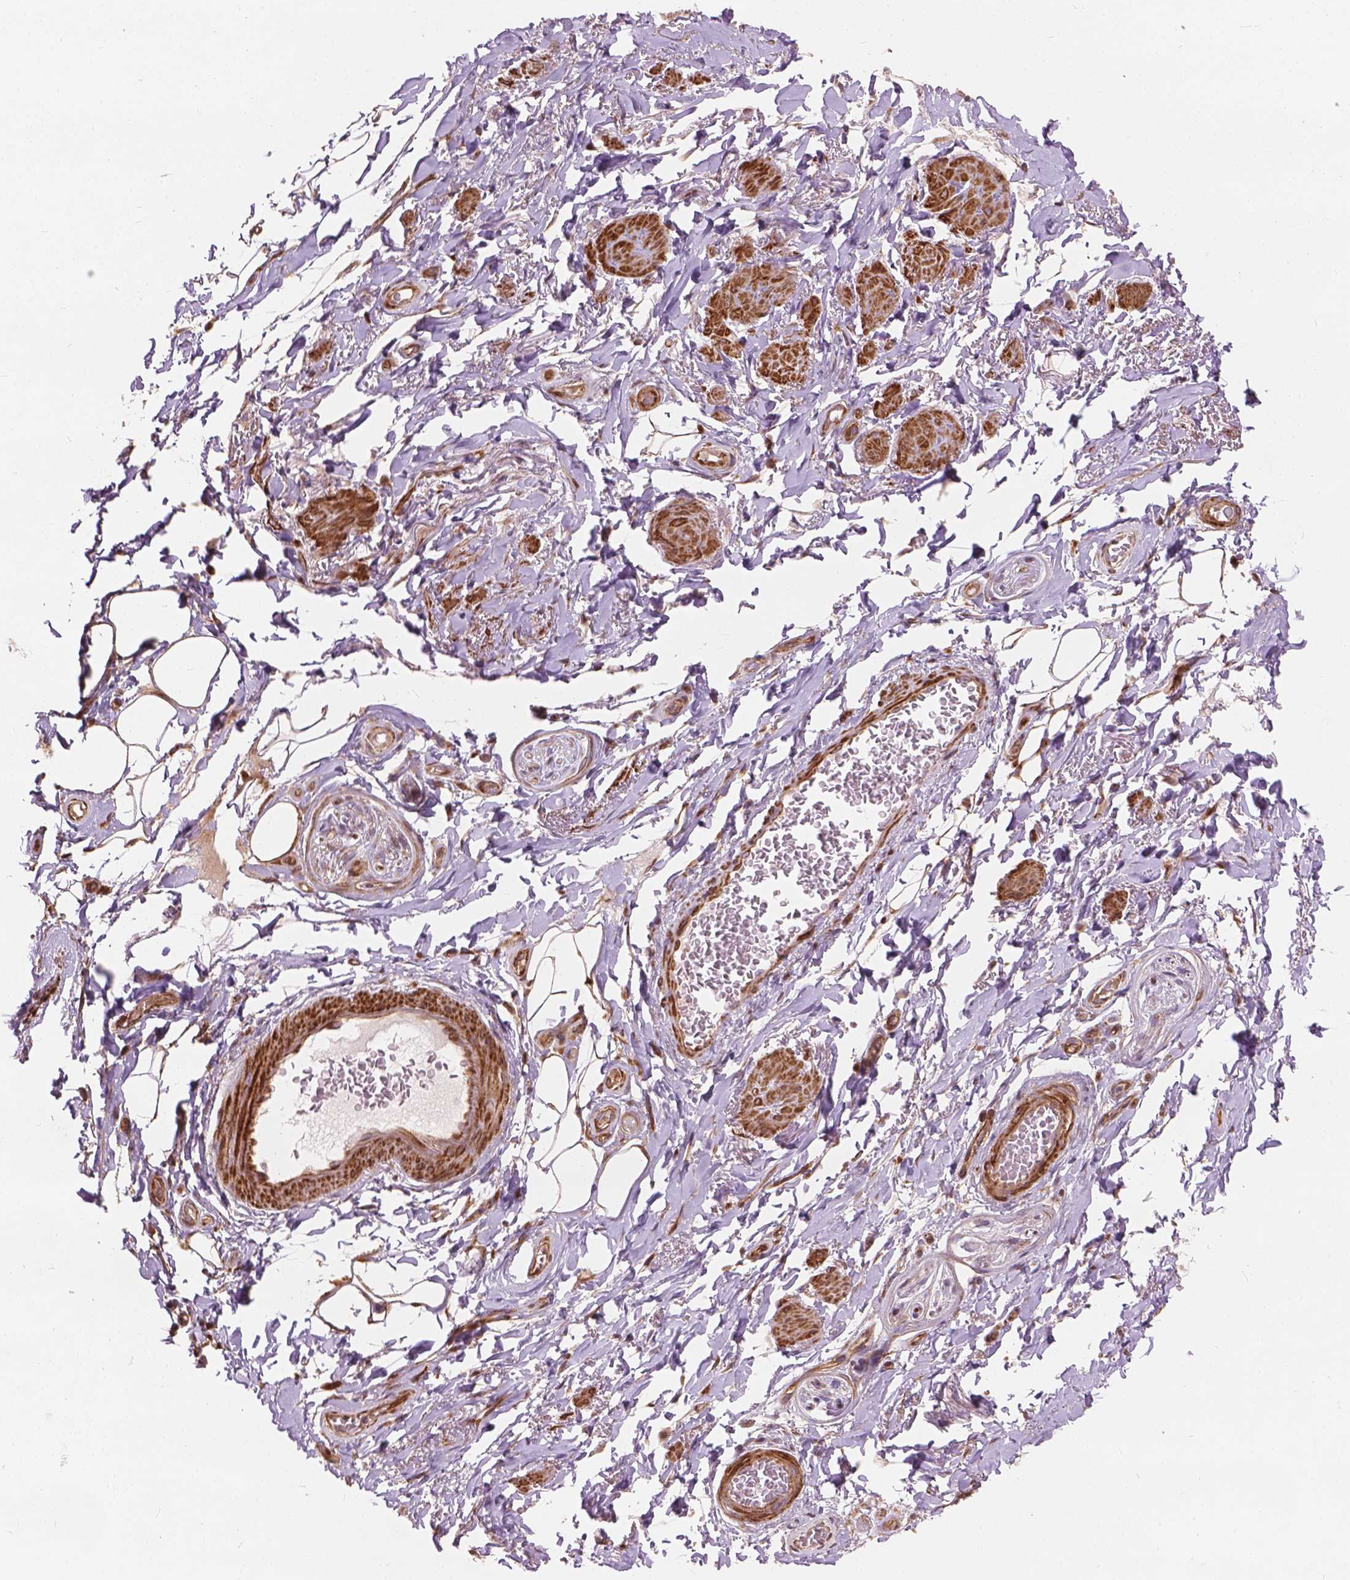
{"staining": {"intensity": "negative", "quantity": "none", "location": "none"}, "tissue": "adipose tissue", "cell_type": "Adipocytes", "image_type": "normal", "snomed": [{"axis": "morphology", "description": "Normal tissue, NOS"}, {"axis": "topography", "description": "Anal"}, {"axis": "topography", "description": "Peripheral nerve tissue"}], "caption": "The image shows no staining of adipocytes in unremarkable adipose tissue. The staining is performed using DAB (3,3'-diaminobenzidine) brown chromogen with nuclei counter-stained in using hematoxylin.", "gene": "MORN1", "patient": {"sex": "male", "age": 53}}